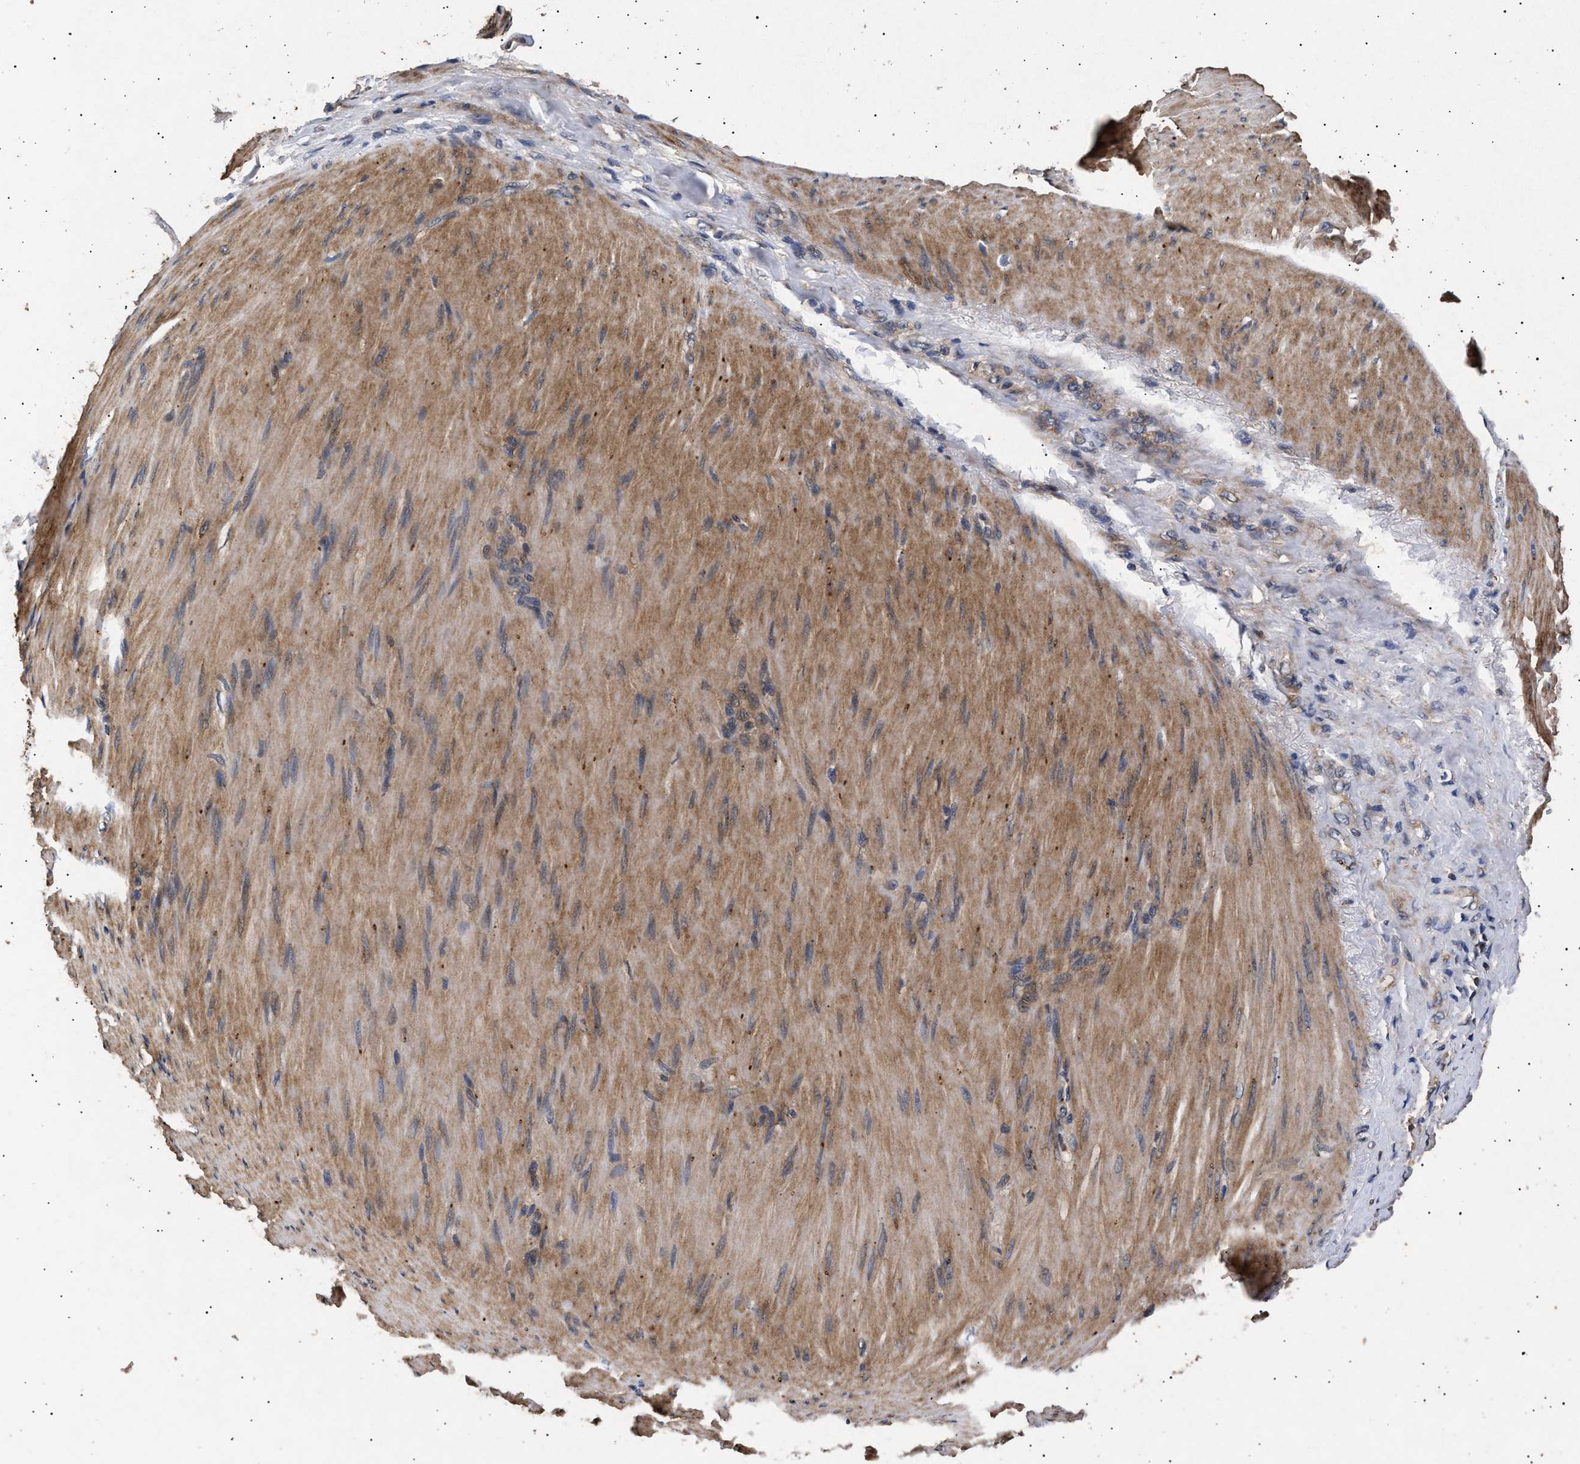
{"staining": {"intensity": "weak", "quantity": "25%-75%", "location": "cytoplasmic/membranous"}, "tissue": "stomach cancer", "cell_type": "Tumor cells", "image_type": "cancer", "snomed": [{"axis": "morphology", "description": "Adenocarcinoma, NOS"}, {"axis": "topography", "description": "Stomach"}], "caption": "Brown immunohistochemical staining in stomach cancer shows weak cytoplasmic/membranous positivity in about 25%-75% of tumor cells. The staining was performed using DAB (3,3'-diaminobenzidine), with brown indicating positive protein expression. Nuclei are stained blue with hematoxylin.", "gene": "ITGB5", "patient": {"sex": "male", "age": 82}}